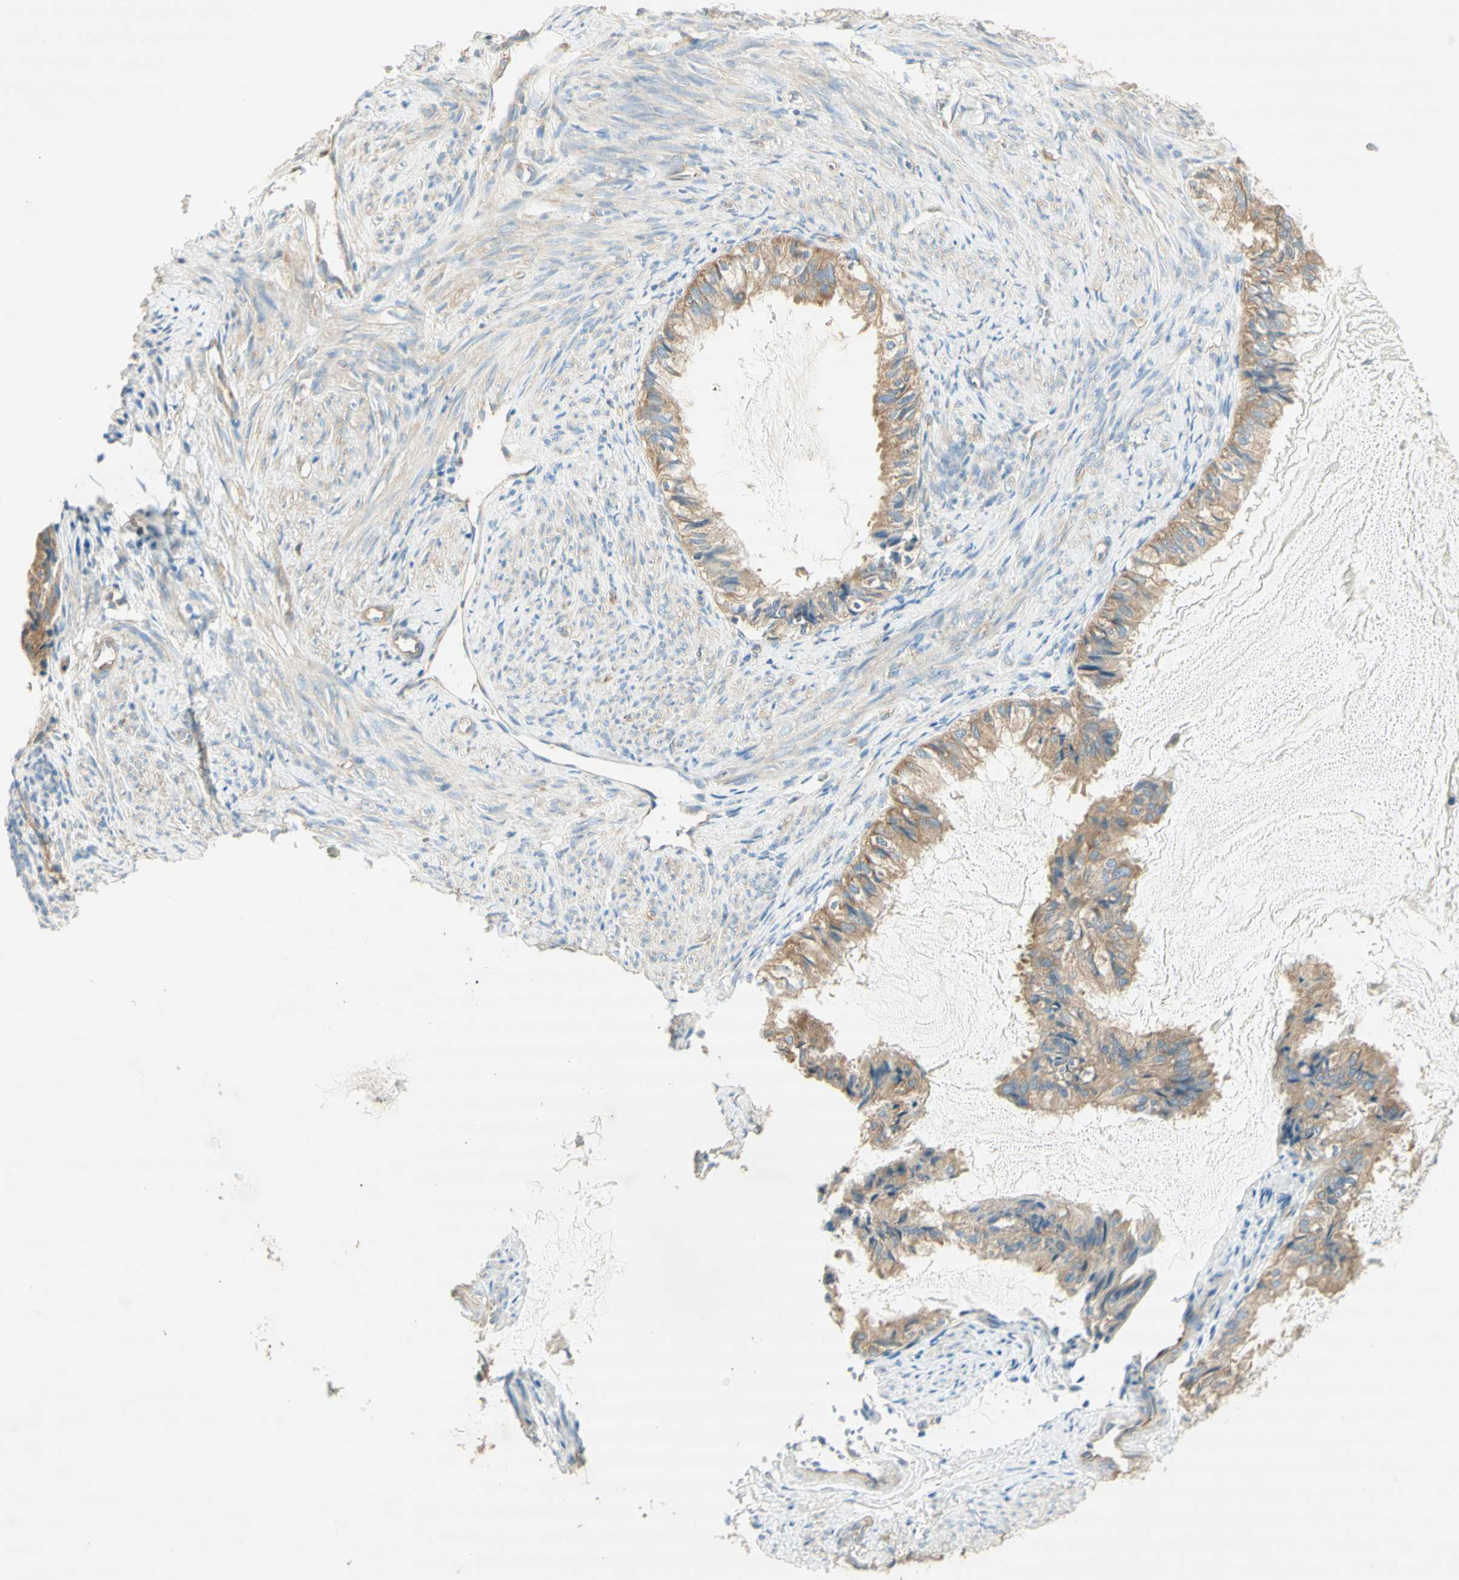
{"staining": {"intensity": "moderate", "quantity": ">75%", "location": "cytoplasmic/membranous"}, "tissue": "cervical cancer", "cell_type": "Tumor cells", "image_type": "cancer", "snomed": [{"axis": "morphology", "description": "Normal tissue, NOS"}, {"axis": "morphology", "description": "Adenocarcinoma, NOS"}, {"axis": "topography", "description": "Cervix"}, {"axis": "topography", "description": "Endometrium"}], "caption": "Brown immunohistochemical staining in cervical cancer (adenocarcinoma) shows moderate cytoplasmic/membranous positivity in about >75% of tumor cells.", "gene": "DYNC1H1", "patient": {"sex": "female", "age": 86}}